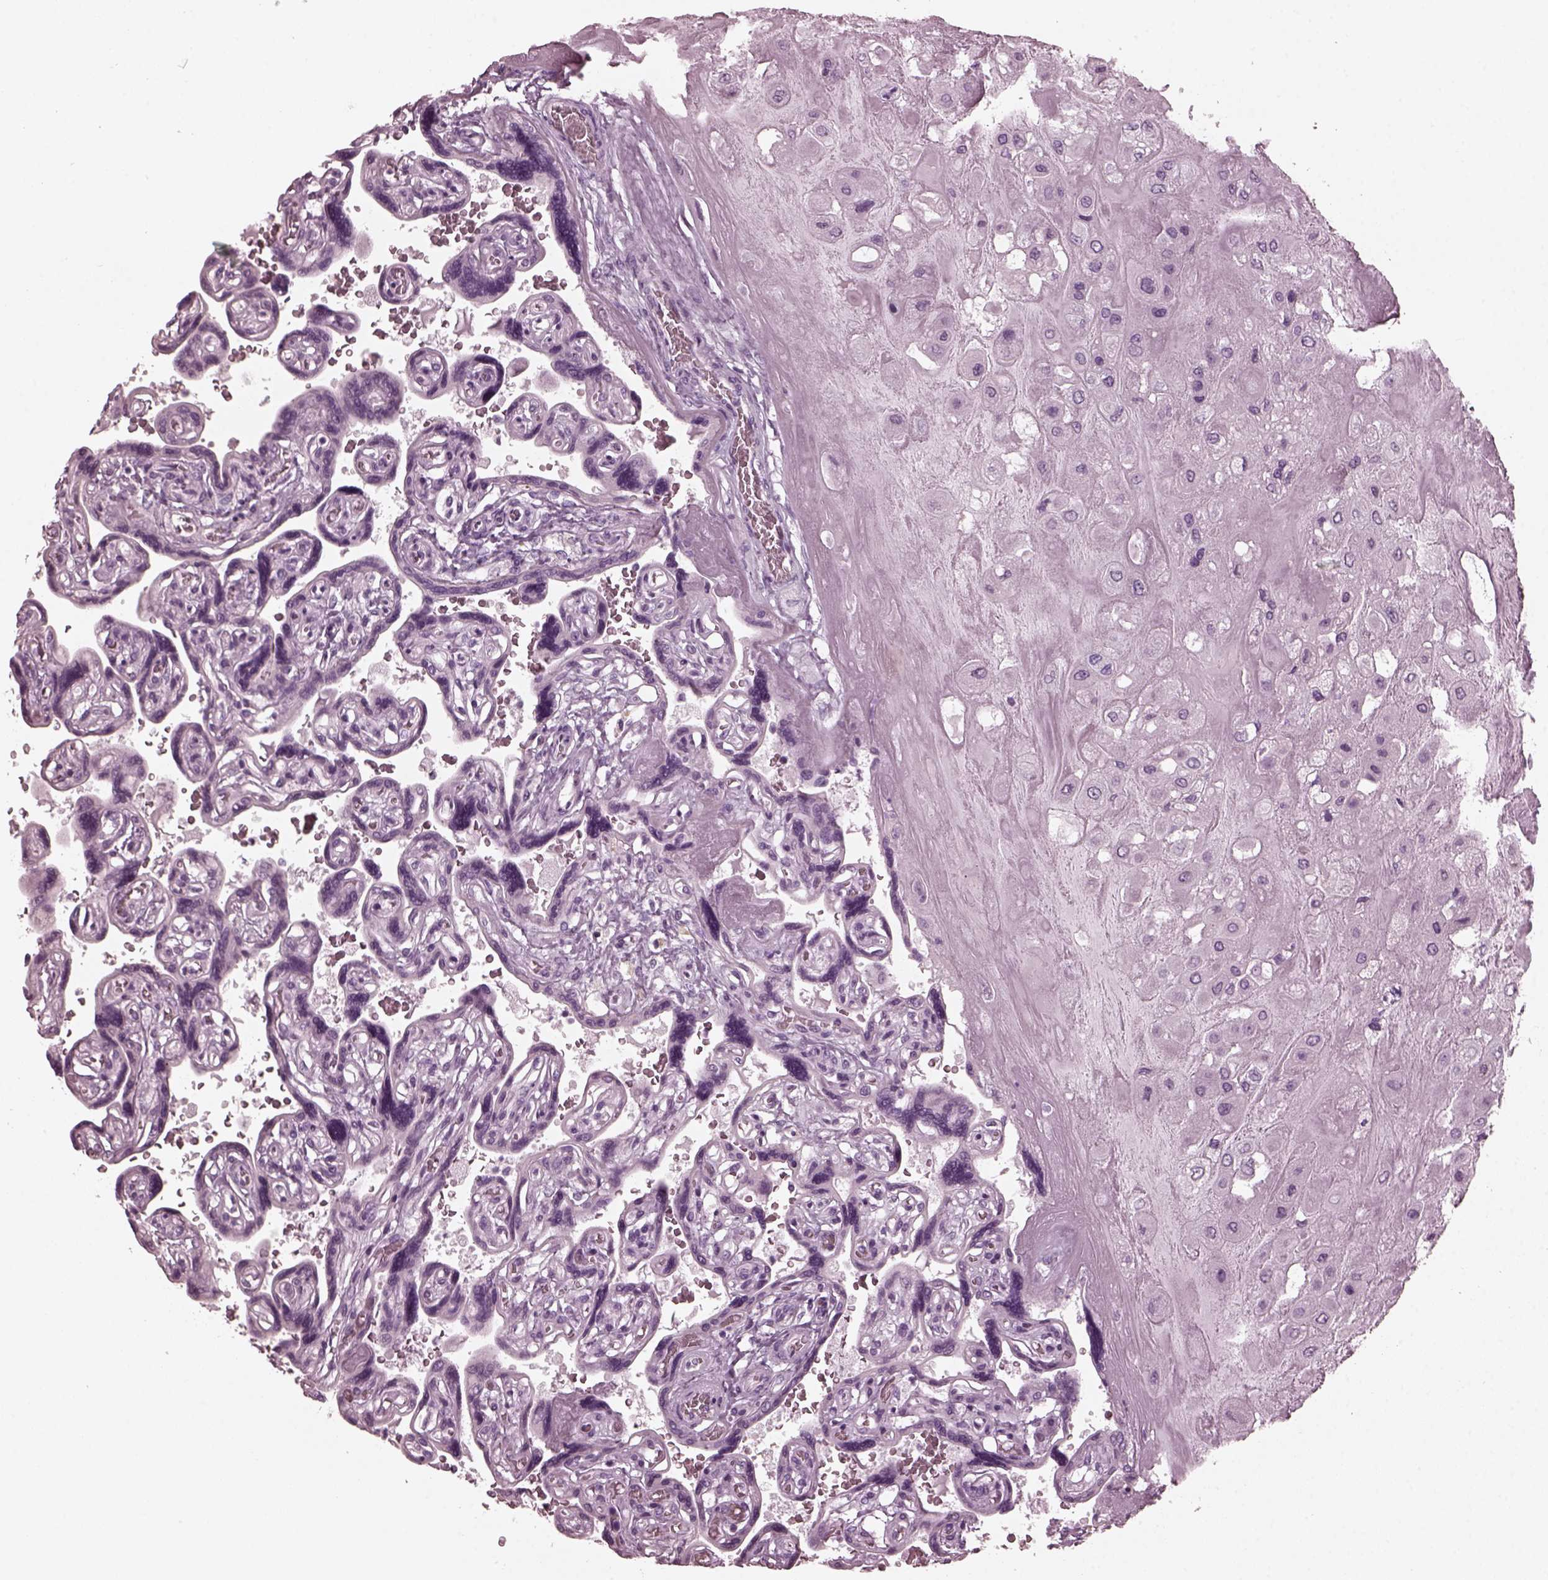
{"staining": {"intensity": "negative", "quantity": "none", "location": "none"}, "tissue": "placenta", "cell_type": "Decidual cells", "image_type": "normal", "snomed": [{"axis": "morphology", "description": "Normal tissue, NOS"}, {"axis": "topography", "description": "Placenta"}], "caption": "Immunohistochemistry of normal human placenta demonstrates no expression in decidual cells. (DAB (3,3'-diaminobenzidine) immunohistochemistry, high magnification).", "gene": "GRM6", "patient": {"sex": "female", "age": 32}}